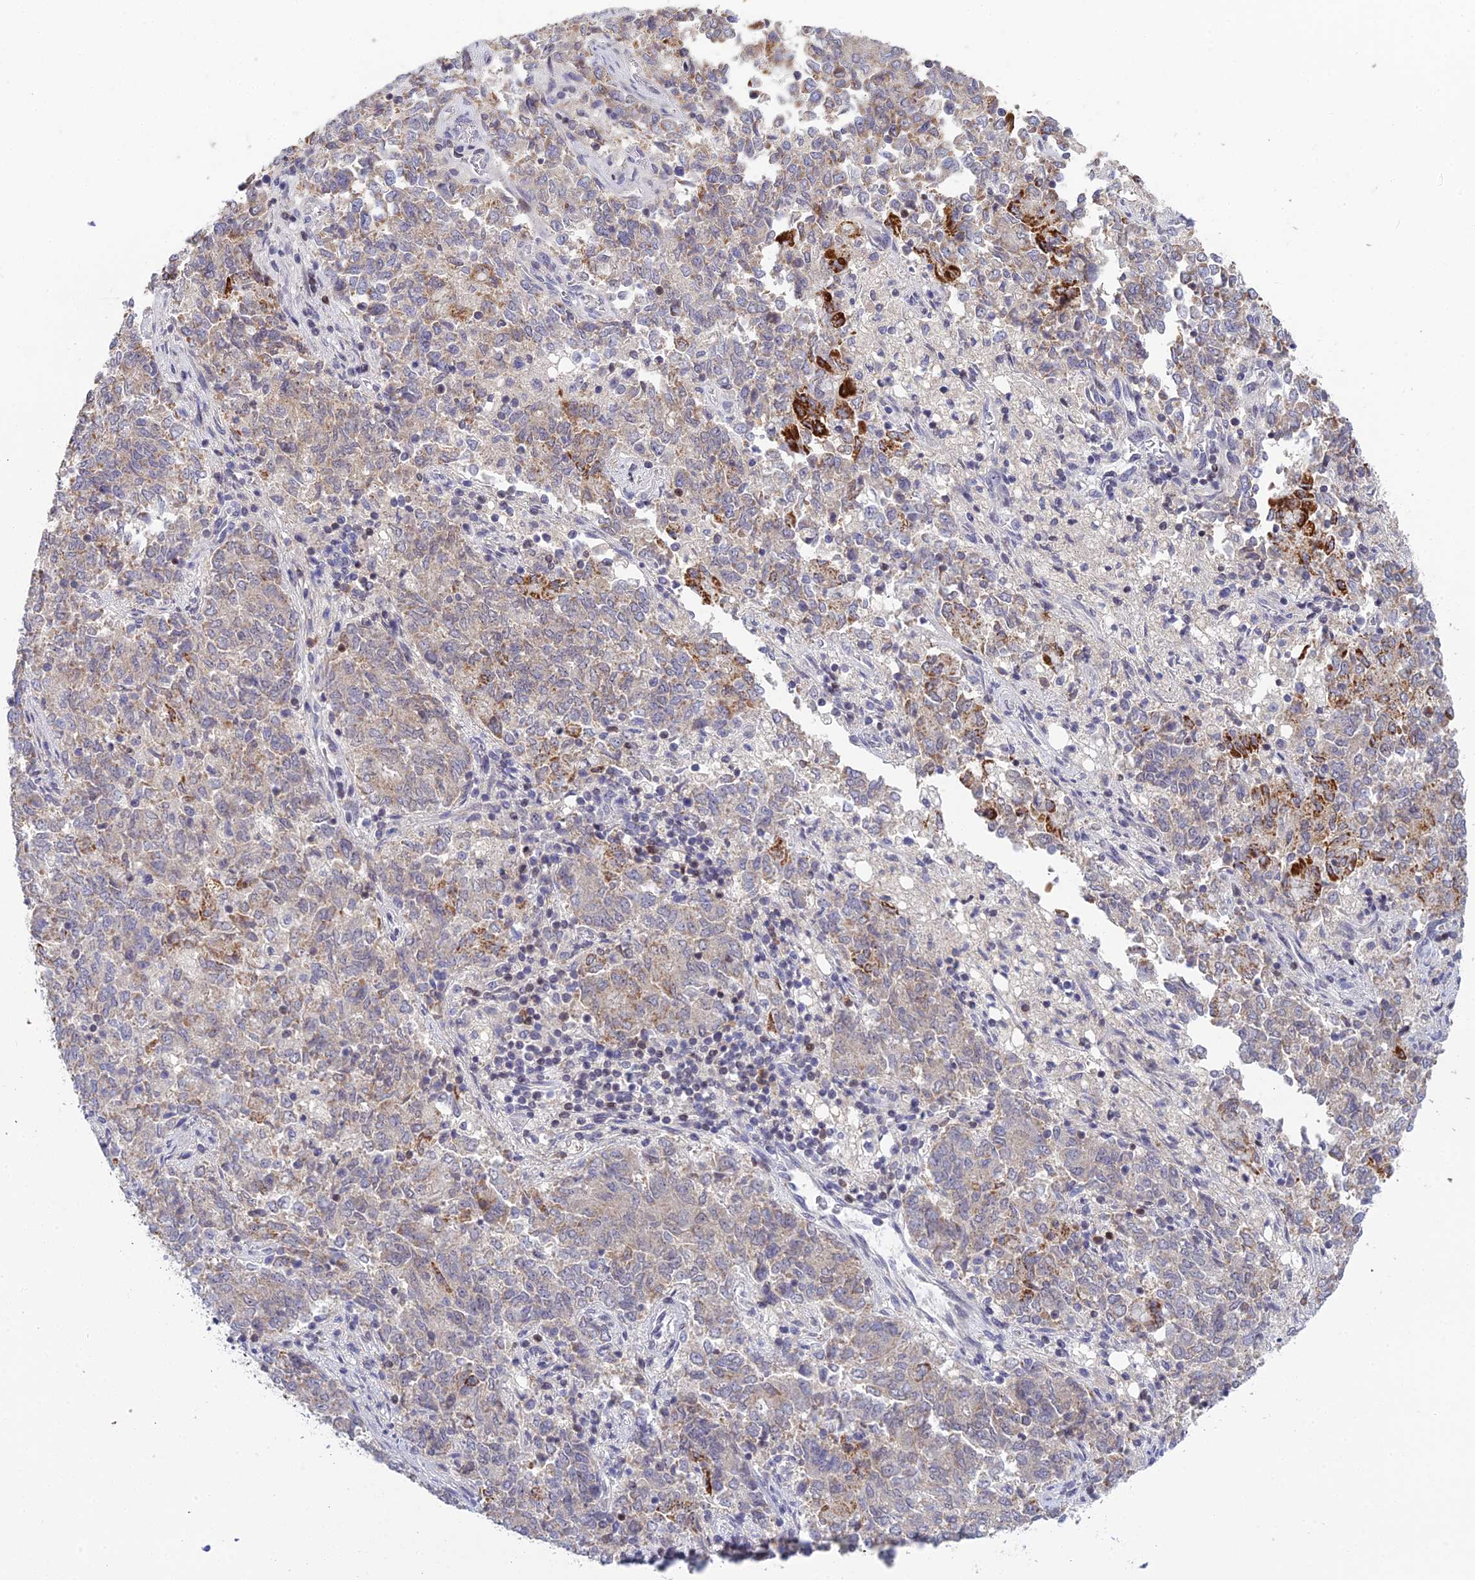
{"staining": {"intensity": "strong", "quantity": "<25%", "location": "cytoplasmic/membranous"}, "tissue": "endometrial cancer", "cell_type": "Tumor cells", "image_type": "cancer", "snomed": [{"axis": "morphology", "description": "Adenocarcinoma, NOS"}, {"axis": "topography", "description": "Endometrium"}], "caption": "About <25% of tumor cells in endometrial cancer (adenocarcinoma) exhibit strong cytoplasmic/membranous protein staining as visualized by brown immunohistochemical staining.", "gene": "ELOA2", "patient": {"sex": "female", "age": 80}}